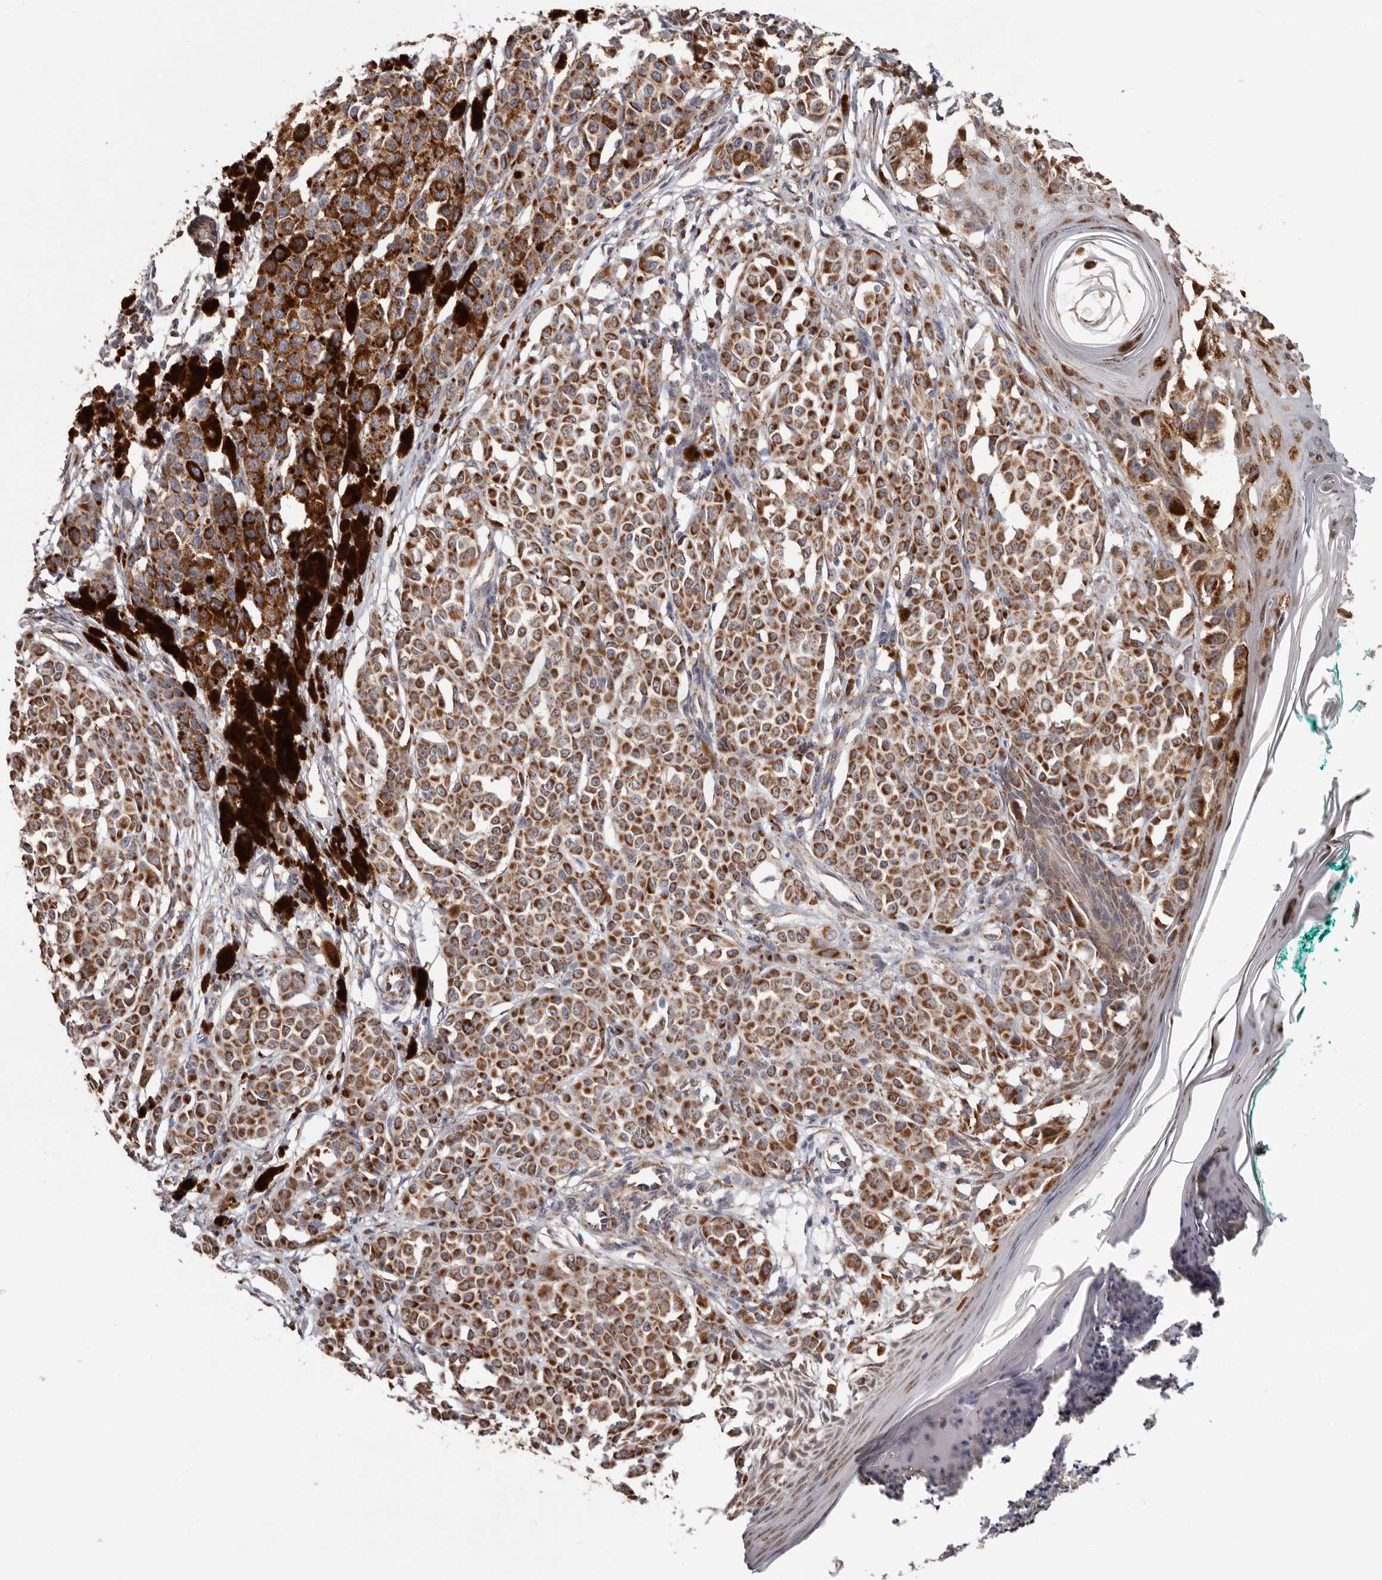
{"staining": {"intensity": "strong", "quantity": ">75%", "location": "cytoplasmic/membranous"}, "tissue": "melanoma", "cell_type": "Tumor cells", "image_type": "cancer", "snomed": [{"axis": "morphology", "description": "Malignant melanoma, NOS"}, {"axis": "topography", "description": "Skin of leg"}], "caption": "This image reveals IHC staining of human malignant melanoma, with high strong cytoplasmic/membranous positivity in approximately >75% of tumor cells.", "gene": "MRPL18", "patient": {"sex": "female", "age": 72}}